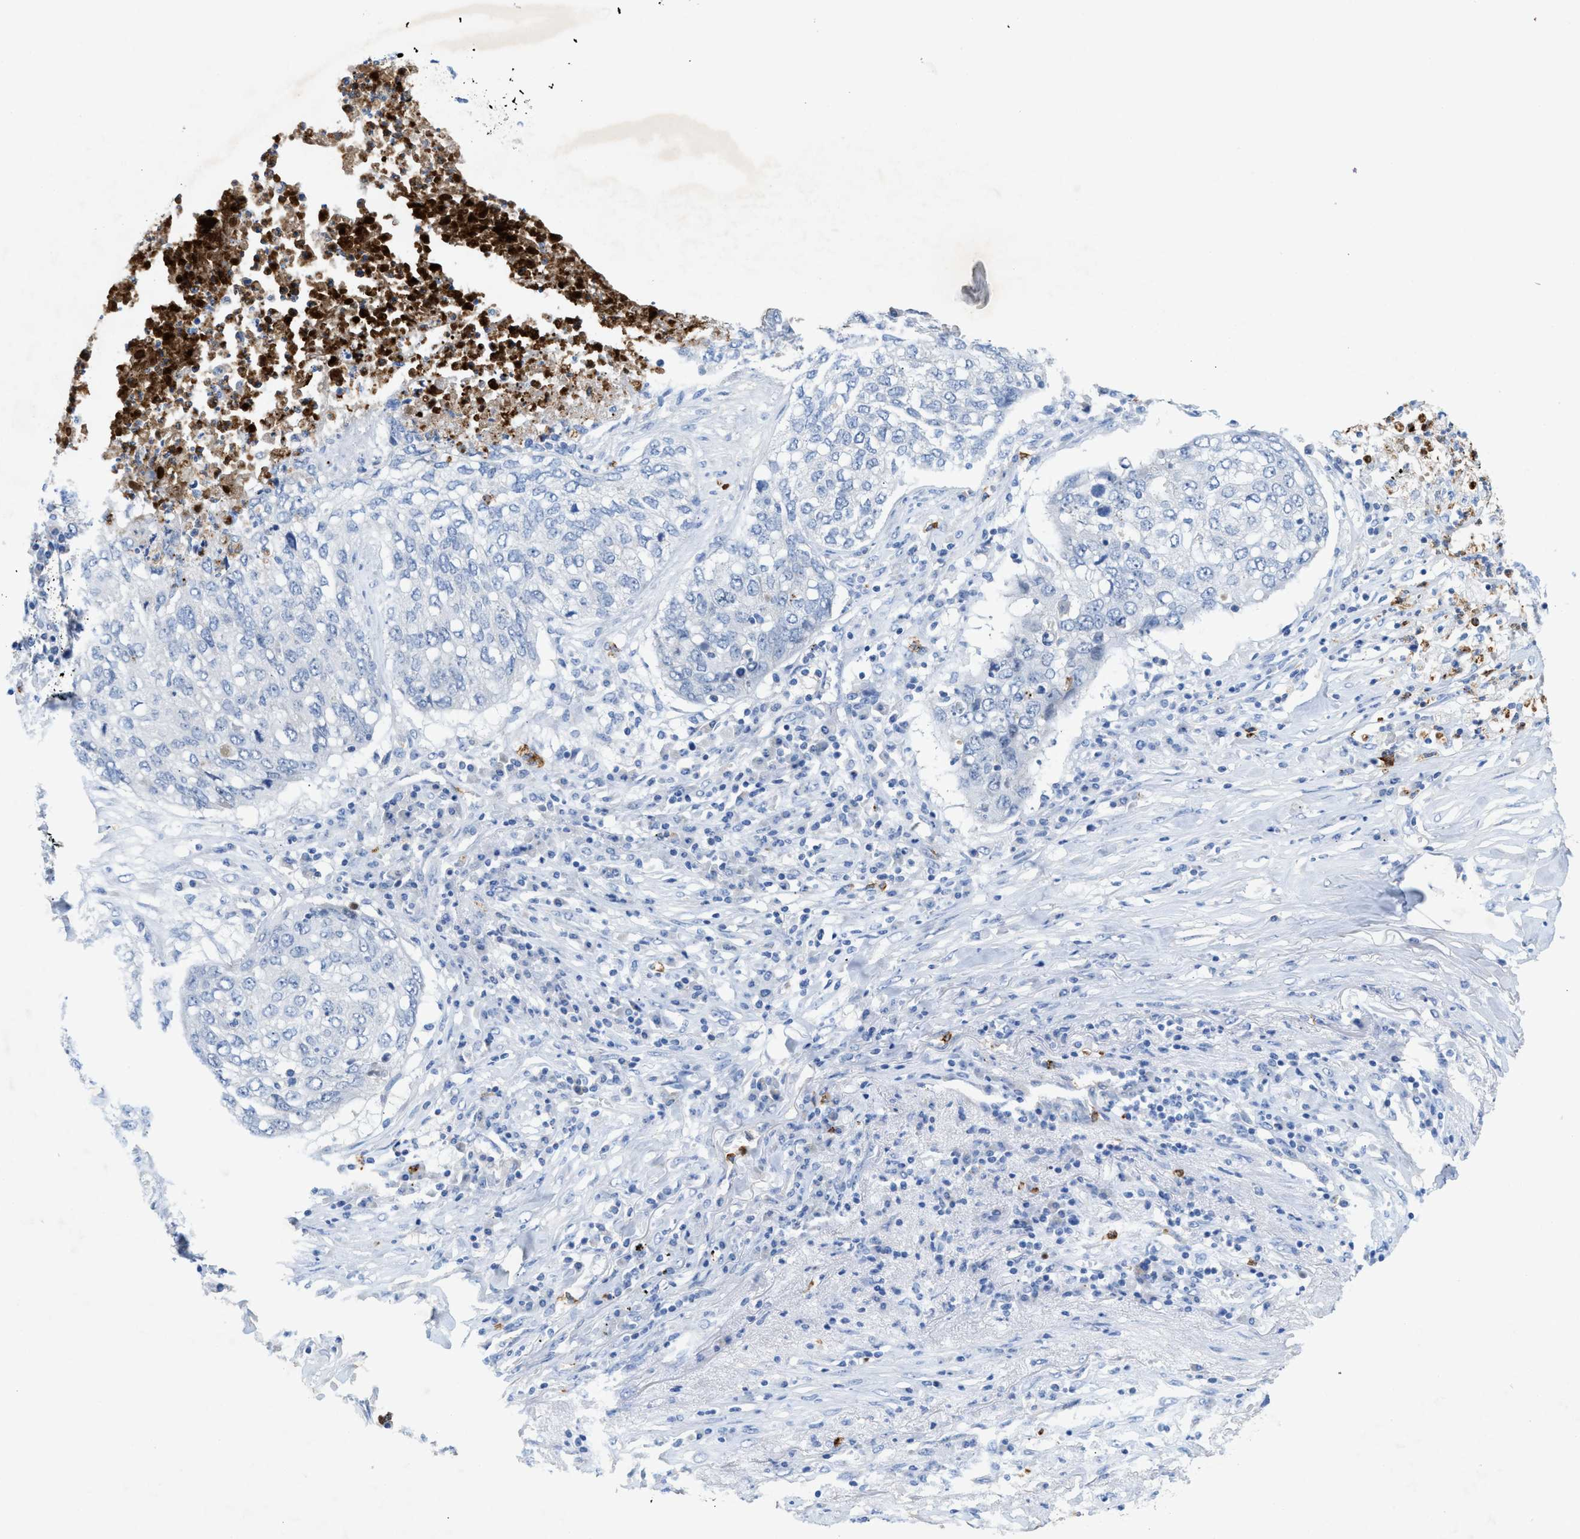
{"staining": {"intensity": "negative", "quantity": "none", "location": "none"}, "tissue": "lung cancer", "cell_type": "Tumor cells", "image_type": "cancer", "snomed": [{"axis": "morphology", "description": "Squamous cell carcinoma, NOS"}, {"axis": "topography", "description": "Lung"}], "caption": "IHC micrograph of neoplastic tissue: human squamous cell carcinoma (lung) stained with DAB shows no significant protein staining in tumor cells. (Immunohistochemistry, brightfield microscopy, high magnification).", "gene": "CMTM1", "patient": {"sex": "female", "age": 63}}